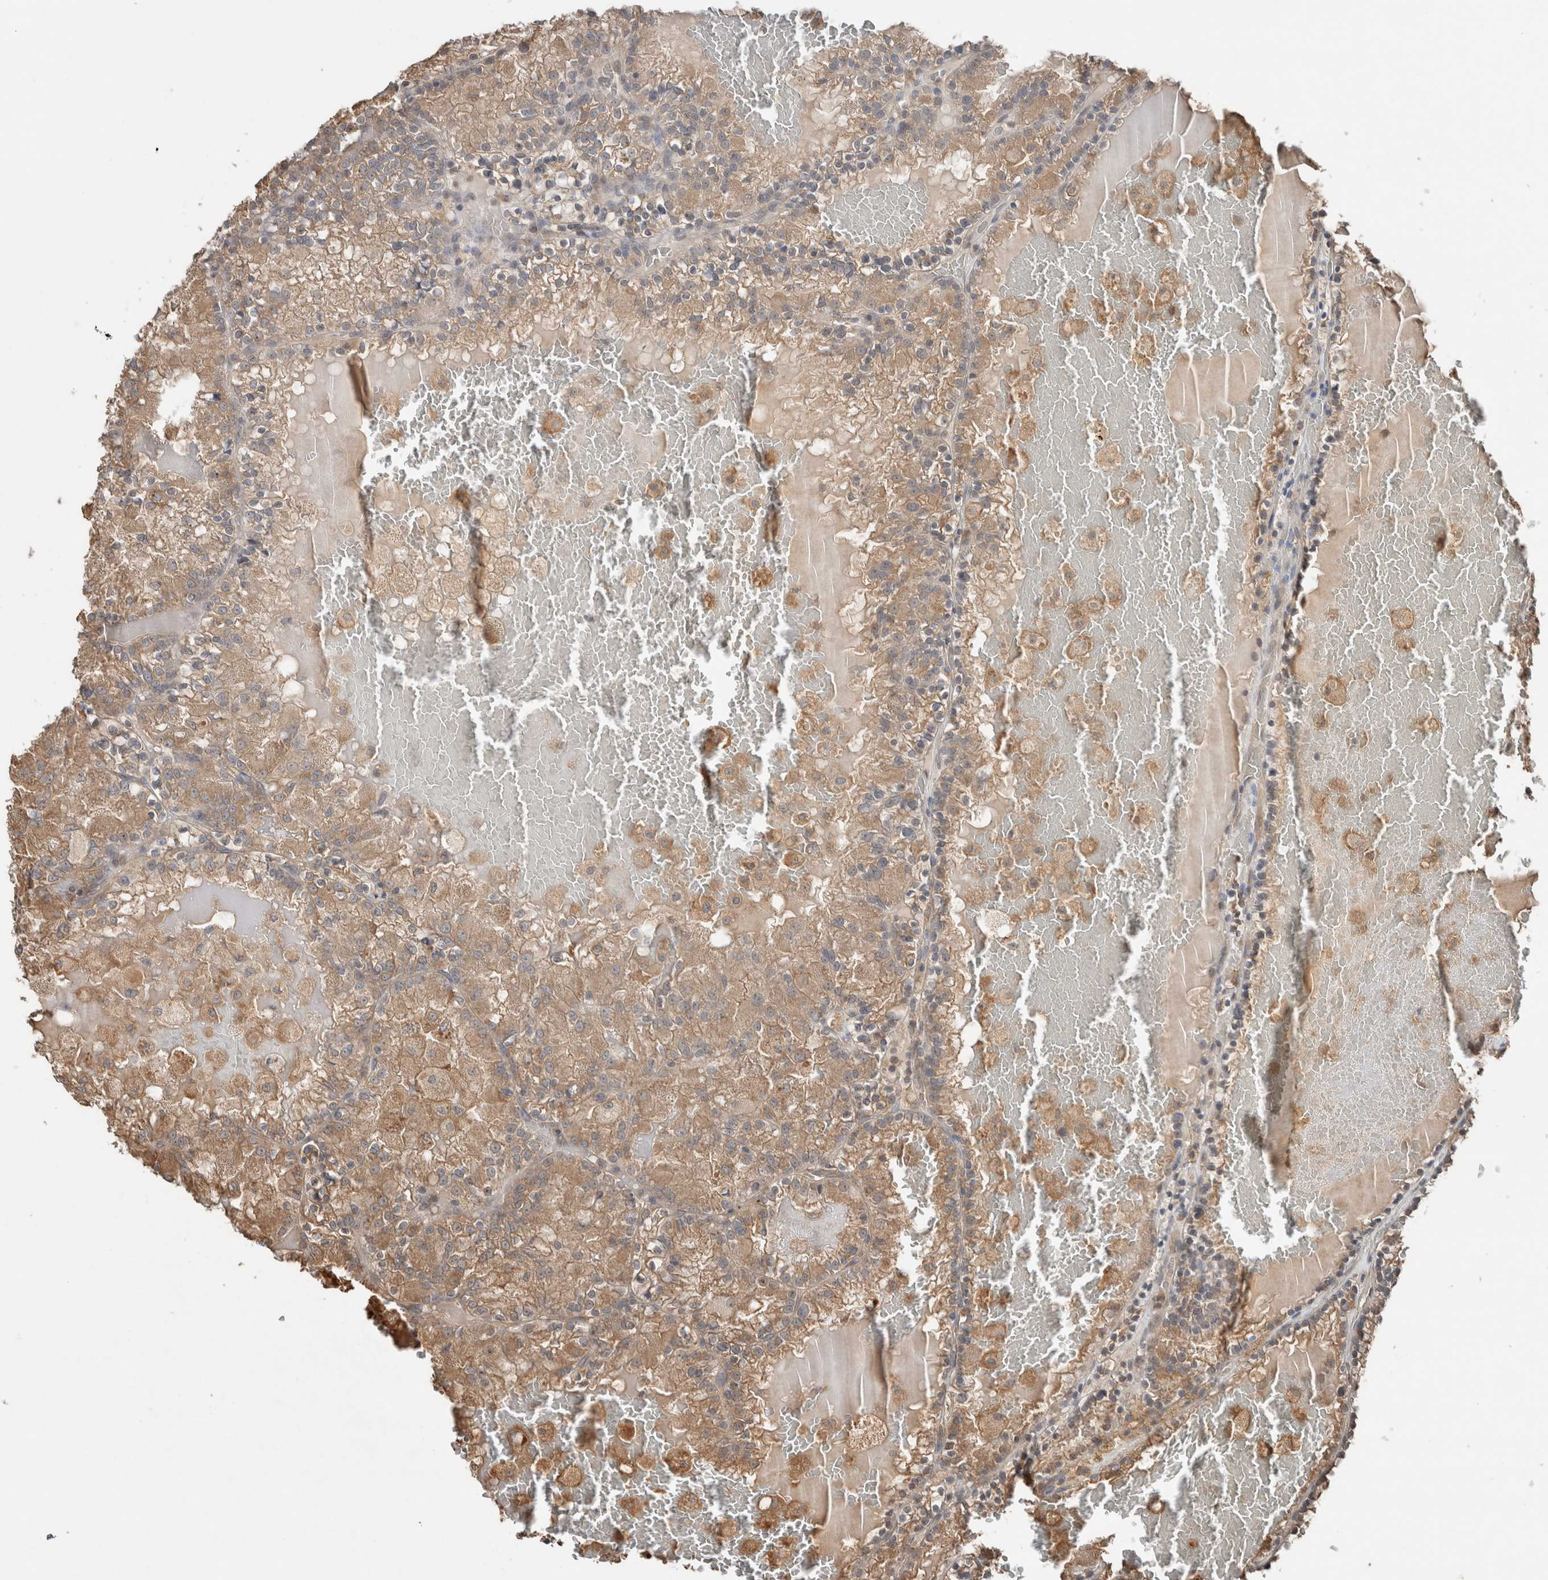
{"staining": {"intensity": "weak", "quantity": ">75%", "location": "cytoplasmic/membranous"}, "tissue": "renal cancer", "cell_type": "Tumor cells", "image_type": "cancer", "snomed": [{"axis": "morphology", "description": "Adenocarcinoma, NOS"}, {"axis": "topography", "description": "Kidney"}], "caption": "Protein analysis of adenocarcinoma (renal) tissue reveals weak cytoplasmic/membranous positivity in about >75% of tumor cells. (DAB IHC with brightfield microscopy, high magnification).", "gene": "KLK14", "patient": {"sex": "female", "age": 56}}